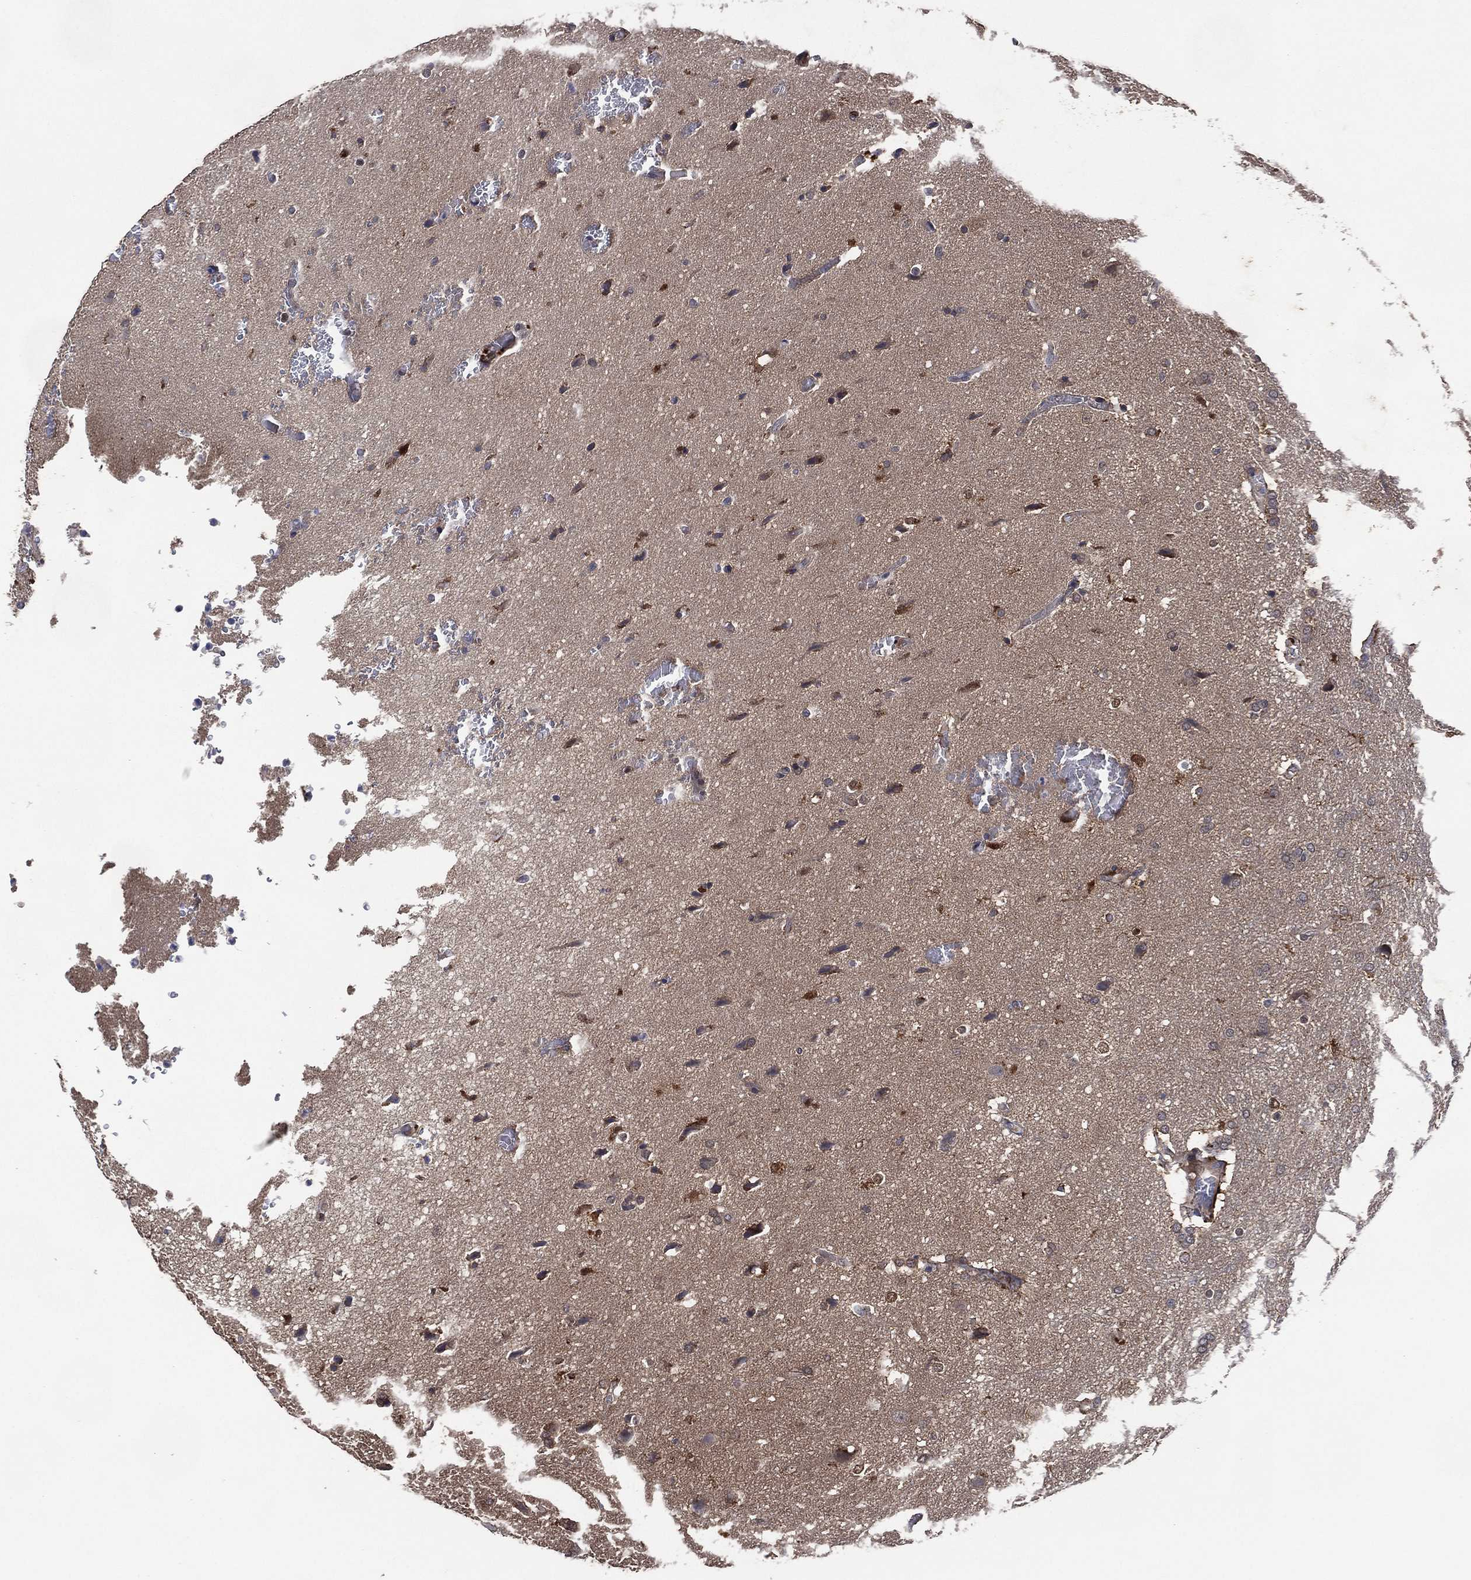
{"staining": {"intensity": "negative", "quantity": "none", "location": "none"}, "tissue": "glioma", "cell_type": "Tumor cells", "image_type": "cancer", "snomed": [{"axis": "morphology", "description": "Glioma, malignant, Low grade"}, {"axis": "topography", "description": "Brain"}], "caption": "Immunohistochemical staining of human low-grade glioma (malignant) displays no significant staining in tumor cells.", "gene": "AK1", "patient": {"sex": "female", "age": 32}}